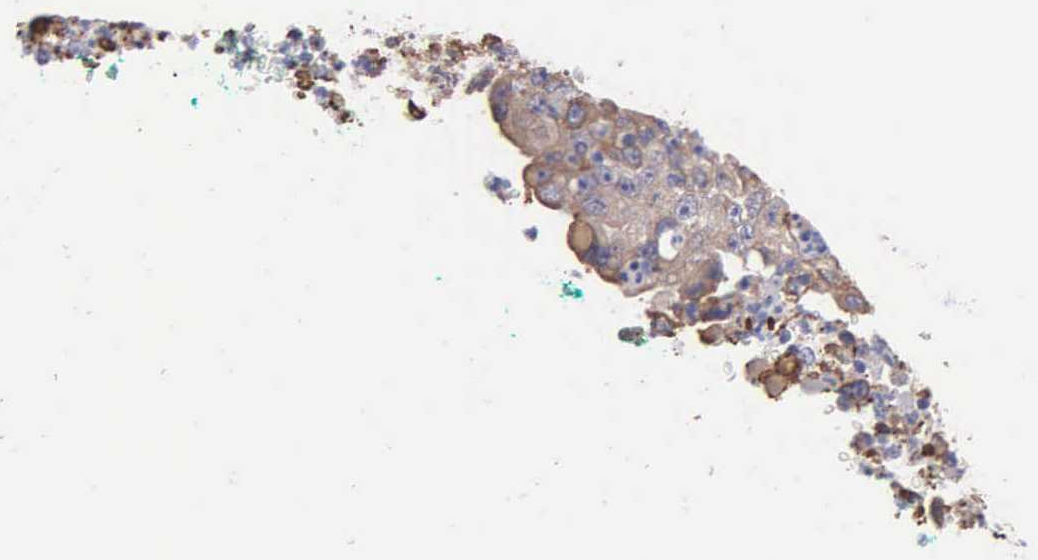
{"staining": {"intensity": "weak", "quantity": ">75%", "location": "cytoplasmic/membranous"}, "tissue": "lung cancer", "cell_type": "Tumor cells", "image_type": "cancer", "snomed": [{"axis": "morphology", "description": "Squamous cell carcinoma, NOS"}, {"axis": "topography", "description": "Lung"}], "caption": "Tumor cells display low levels of weak cytoplasmic/membranous positivity in approximately >75% of cells in human lung cancer. (IHC, brightfield microscopy, high magnification).", "gene": "ZC3H12B", "patient": {"sex": "male", "age": 64}}